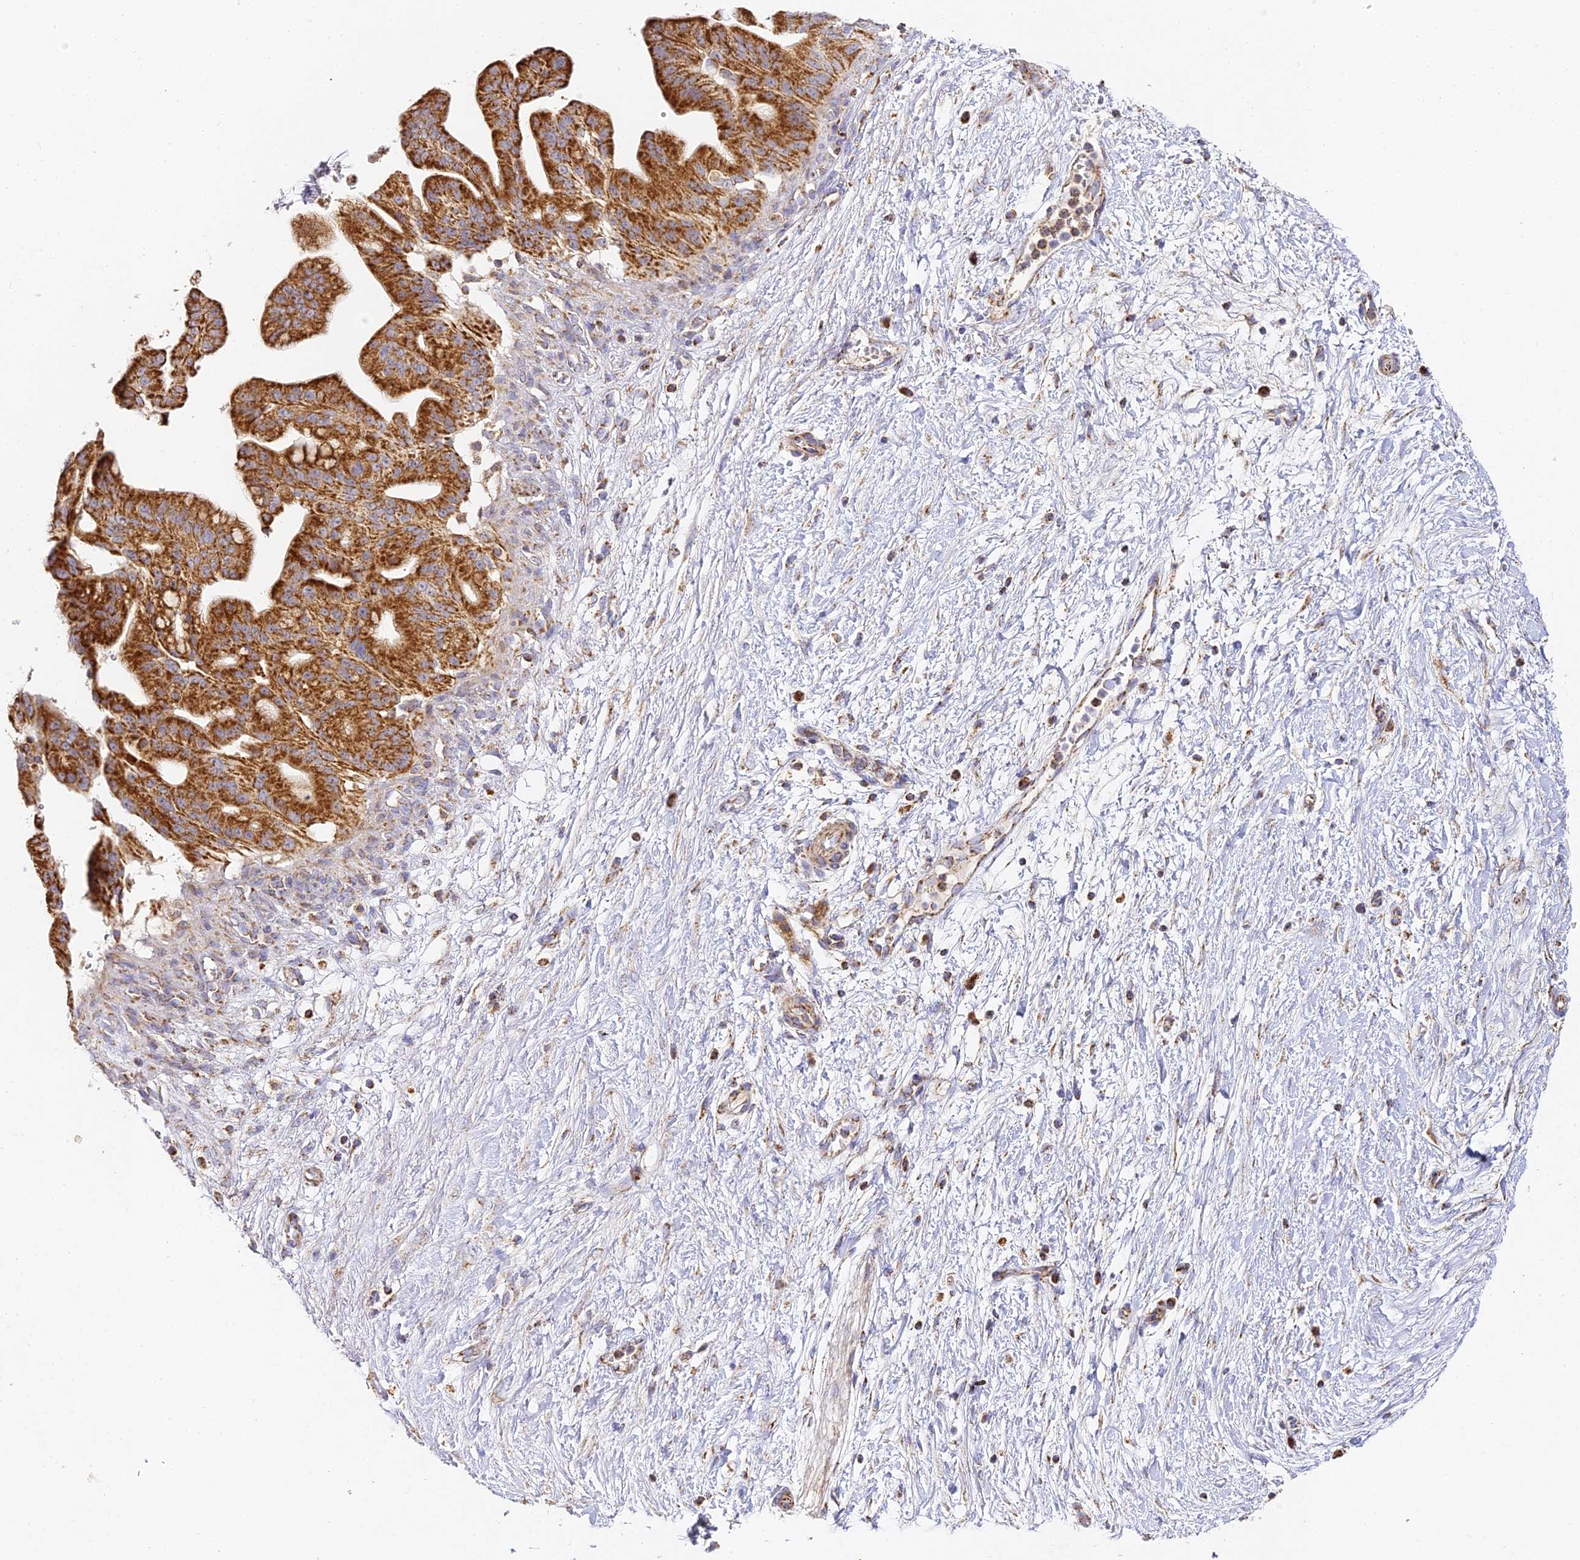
{"staining": {"intensity": "strong", "quantity": ">75%", "location": "cytoplasmic/membranous"}, "tissue": "pancreatic cancer", "cell_type": "Tumor cells", "image_type": "cancer", "snomed": [{"axis": "morphology", "description": "Adenocarcinoma, NOS"}, {"axis": "topography", "description": "Pancreas"}], "caption": "Pancreatic cancer stained with a brown dye displays strong cytoplasmic/membranous positive positivity in about >75% of tumor cells.", "gene": "DONSON", "patient": {"sex": "male", "age": 68}}